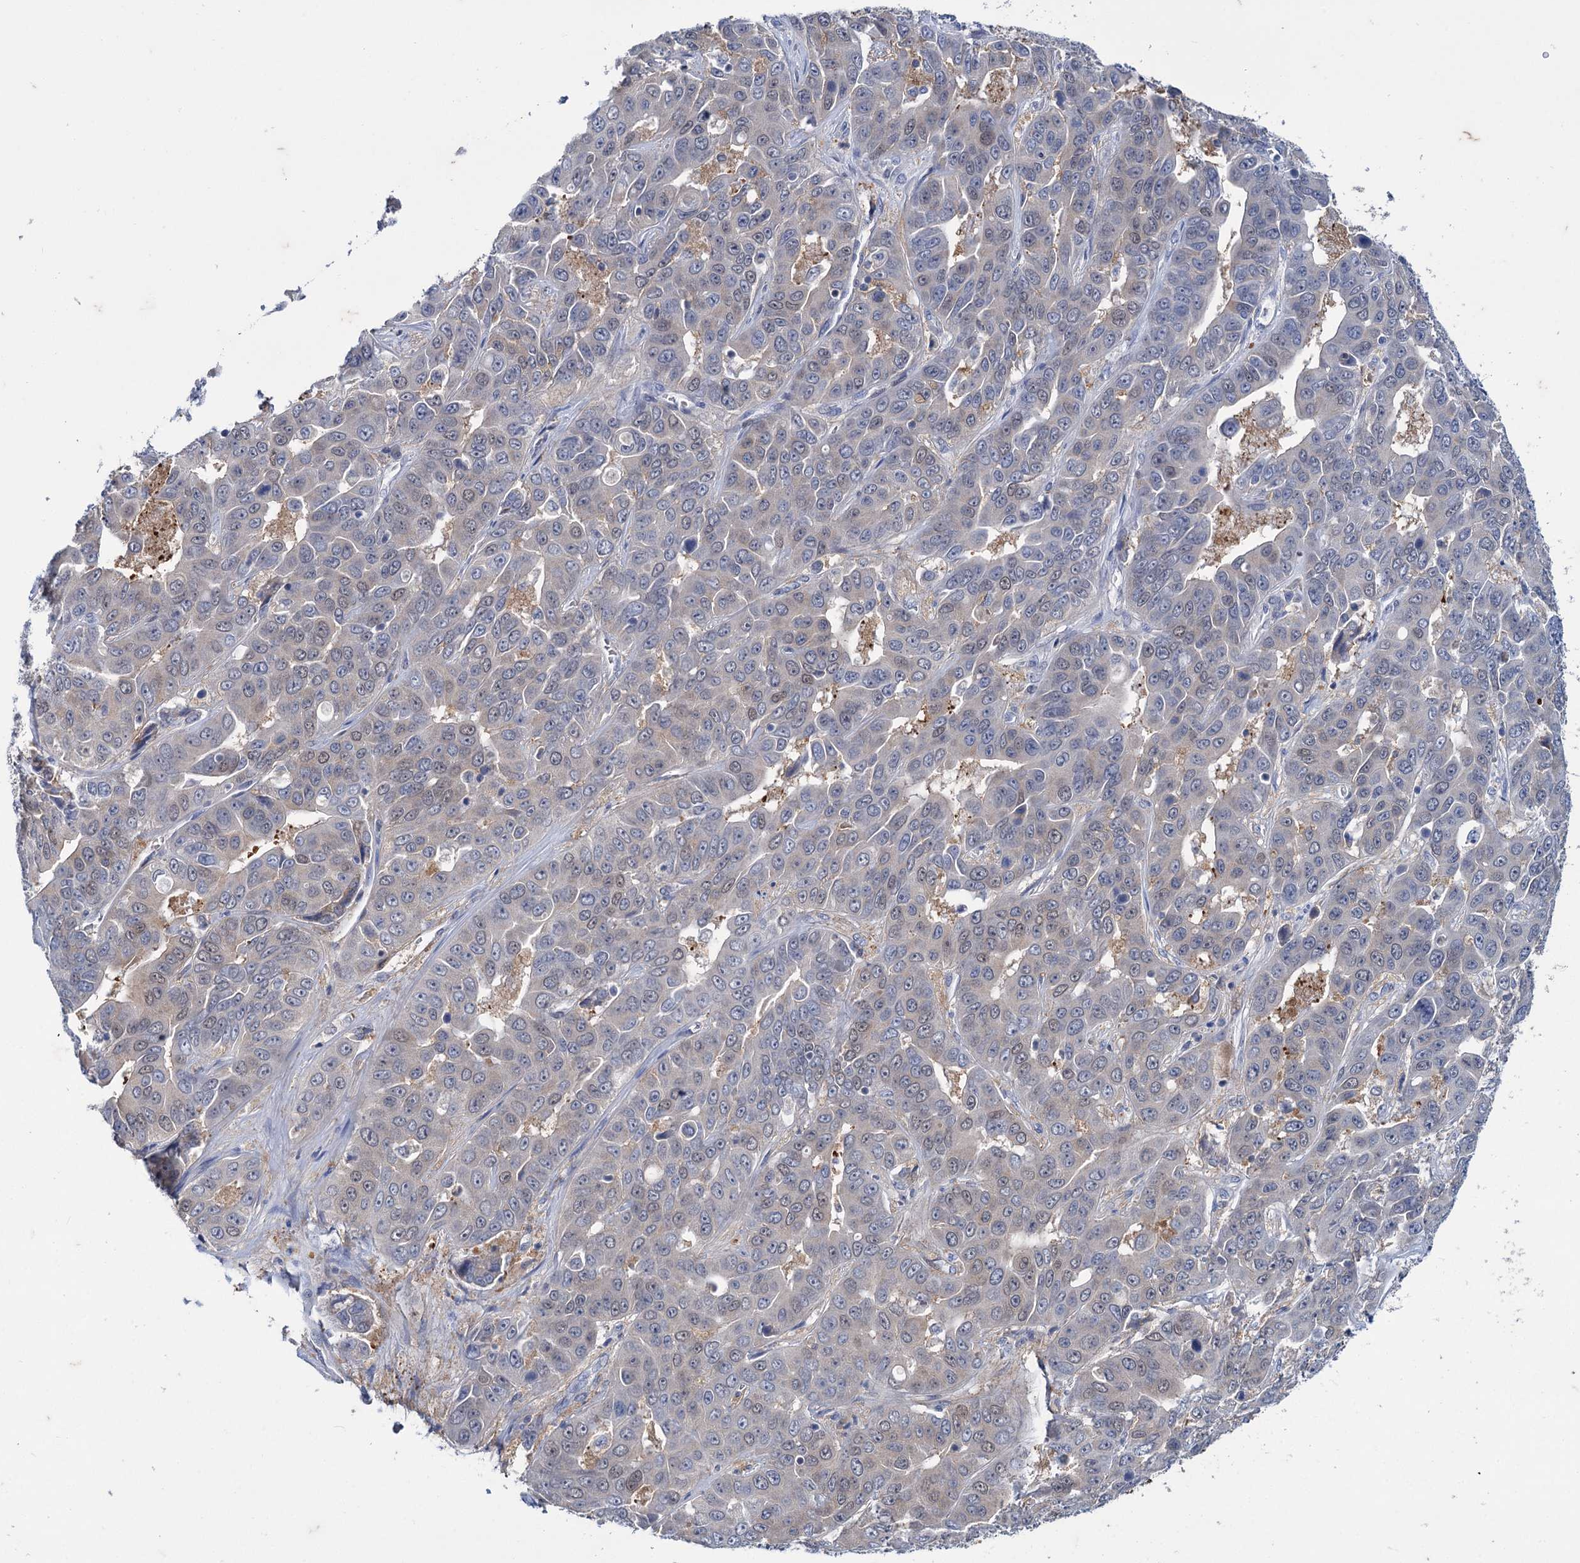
{"staining": {"intensity": "weak", "quantity": "<25%", "location": "nuclear"}, "tissue": "liver cancer", "cell_type": "Tumor cells", "image_type": "cancer", "snomed": [{"axis": "morphology", "description": "Cholangiocarcinoma"}, {"axis": "topography", "description": "Liver"}], "caption": "Histopathology image shows no protein expression in tumor cells of cholangiocarcinoma (liver) tissue.", "gene": "MID1IP1", "patient": {"sex": "female", "age": 52}}